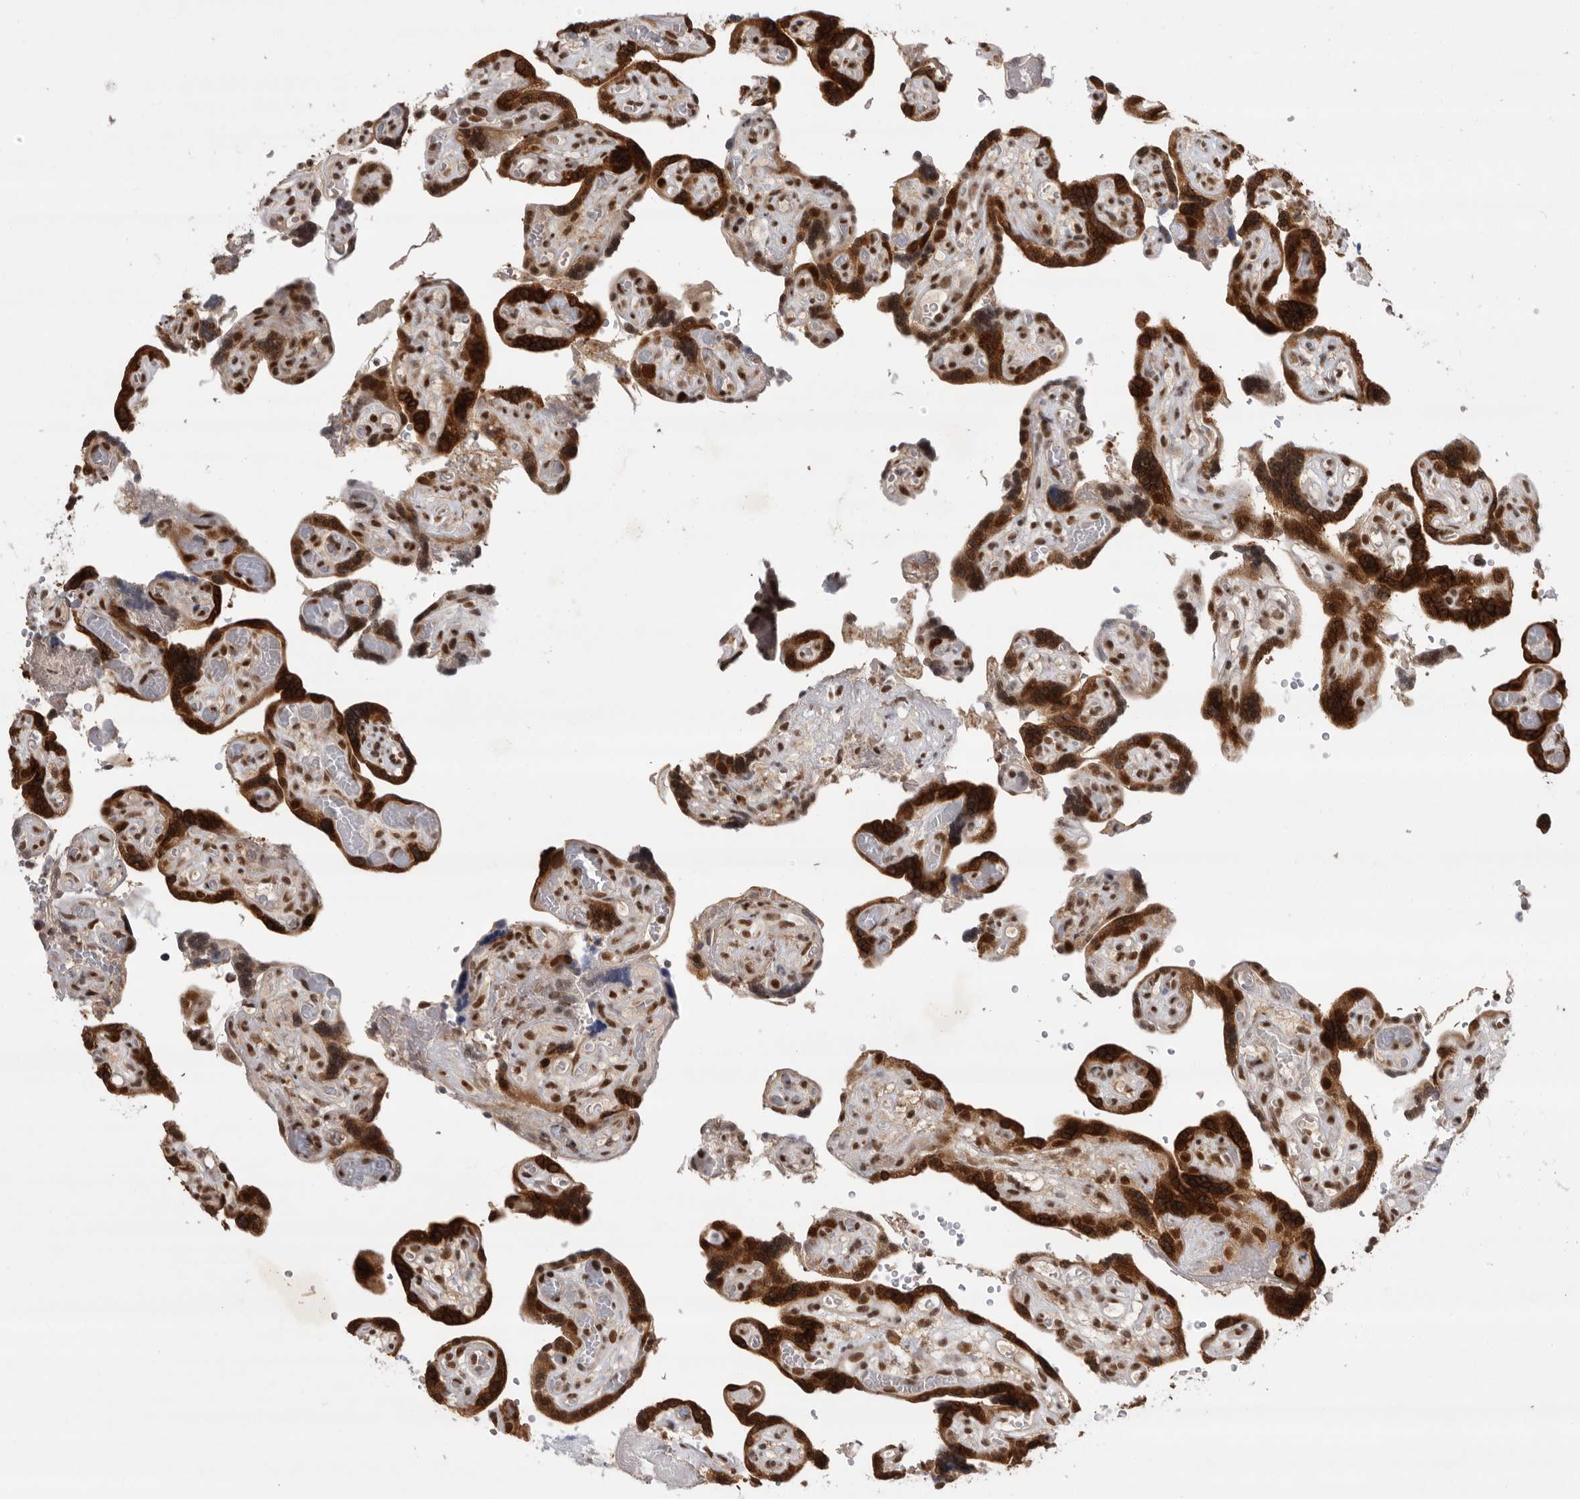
{"staining": {"intensity": "strong", "quantity": ">75%", "location": "cytoplasmic/membranous,nuclear"}, "tissue": "placenta", "cell_type": "Decidual cells", "image_type": "normal", "snomed": [{"axis": "morphology", "description": "Normal tissue, NOS"}, {"axis": "topography", "description": "Placenta"}], "caption": "Strong cytoplasmic/membranous,nuclear staining for a protein is identified in approximately >75% of decidual cells of benign placenta using immunohistochemistry.", "gene": "ZNF830", "patient": {"sex": "female", "age": 30}}